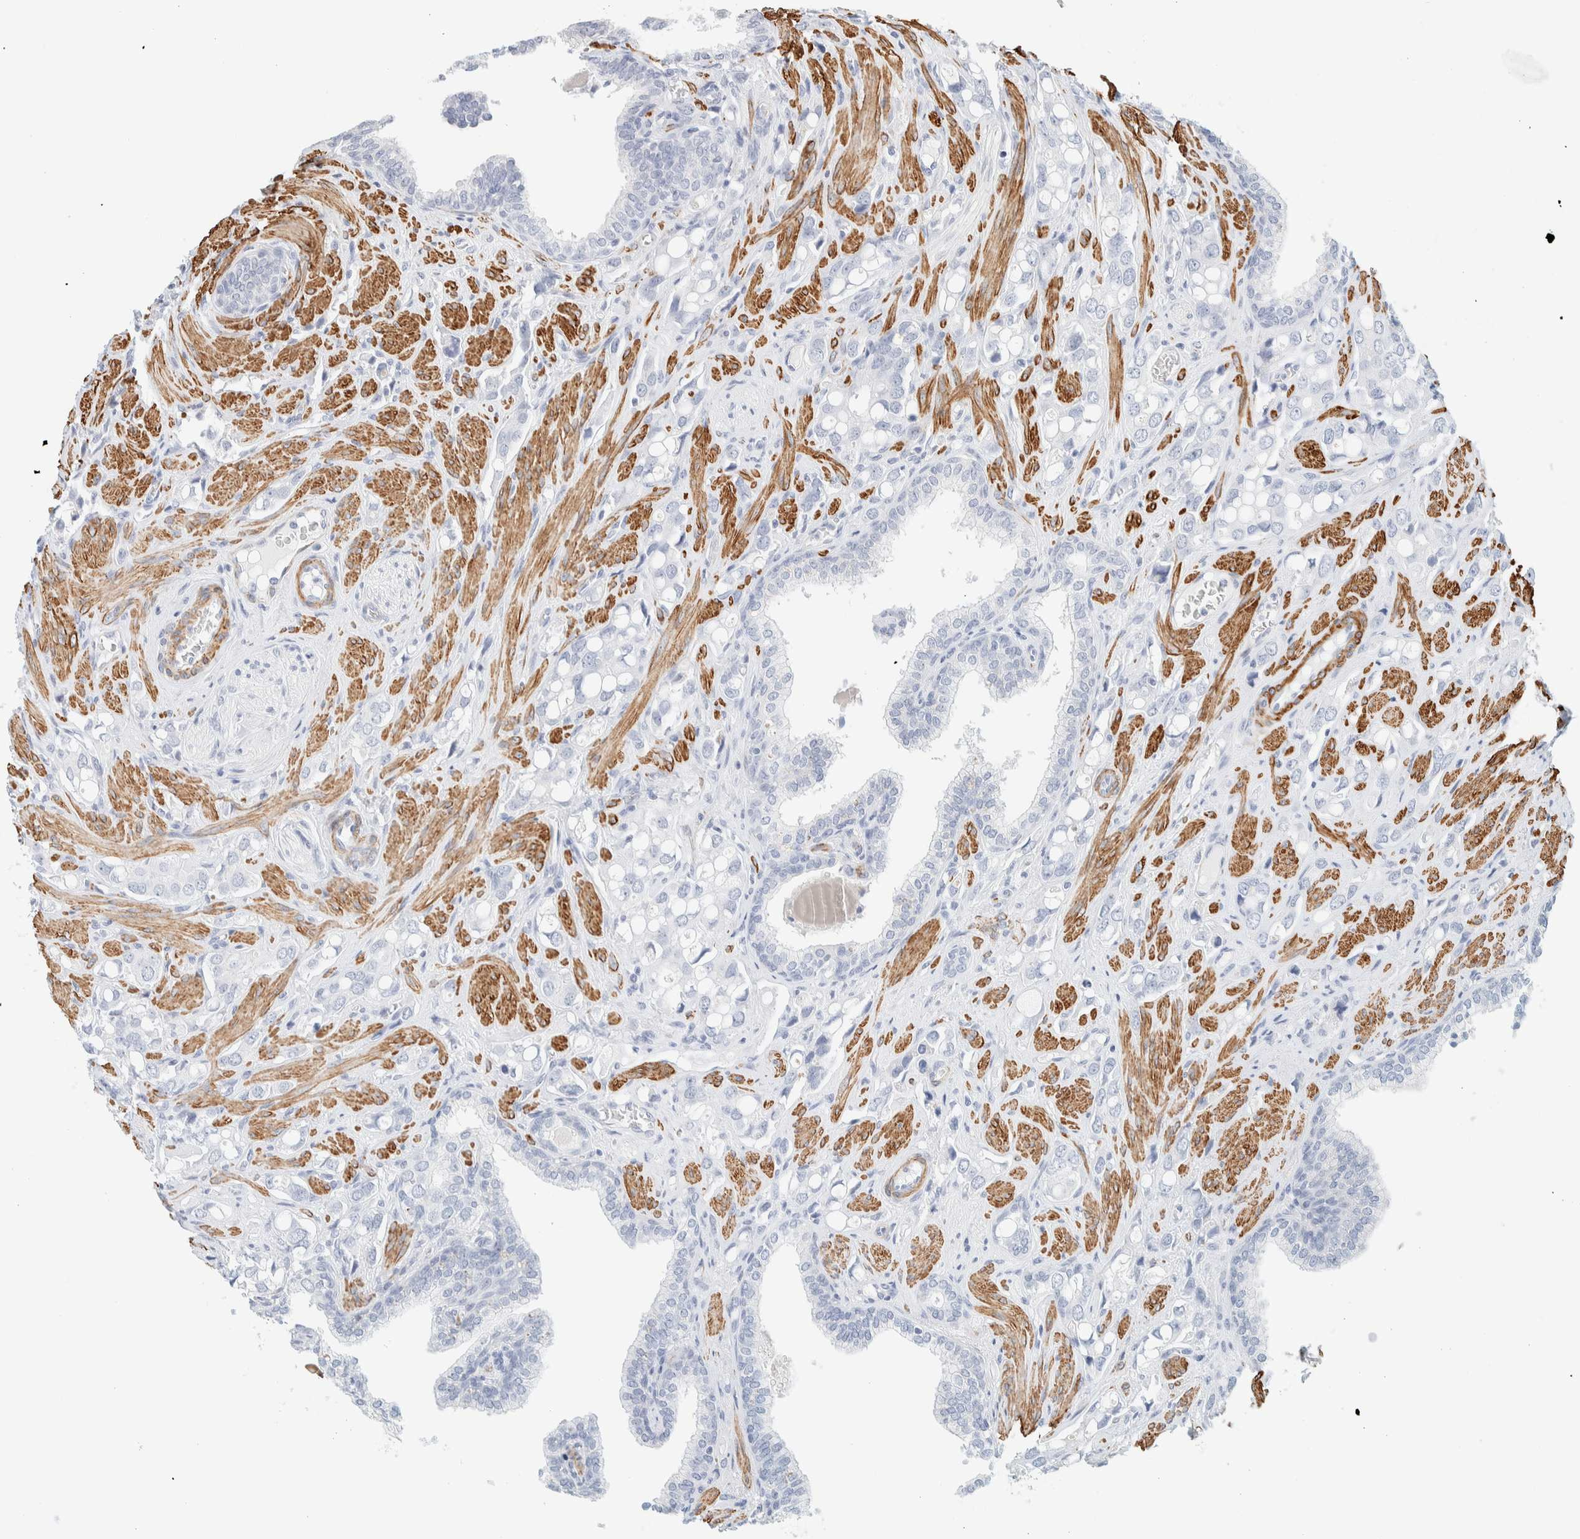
{"staining": {"intensity": "negative", "quantity": "none", "location": "none"}, "tissue": "prostate cancer", "cell_type": "Tumor cells", "image_type": "cancer", "snomed": [{"axis": "morphology", "description": "Adenocarcinoma, High grade"}, {"axis": "topography", "description": "Prostate"}], "caption": "Immunohistochemistry (IHC) photomicrograph of prostate cancer stained for a protein (brown), which demonstrates no expression in tumor cells.", "gene": "AFMID", "patient": {"sex": "male", "age": 52}}